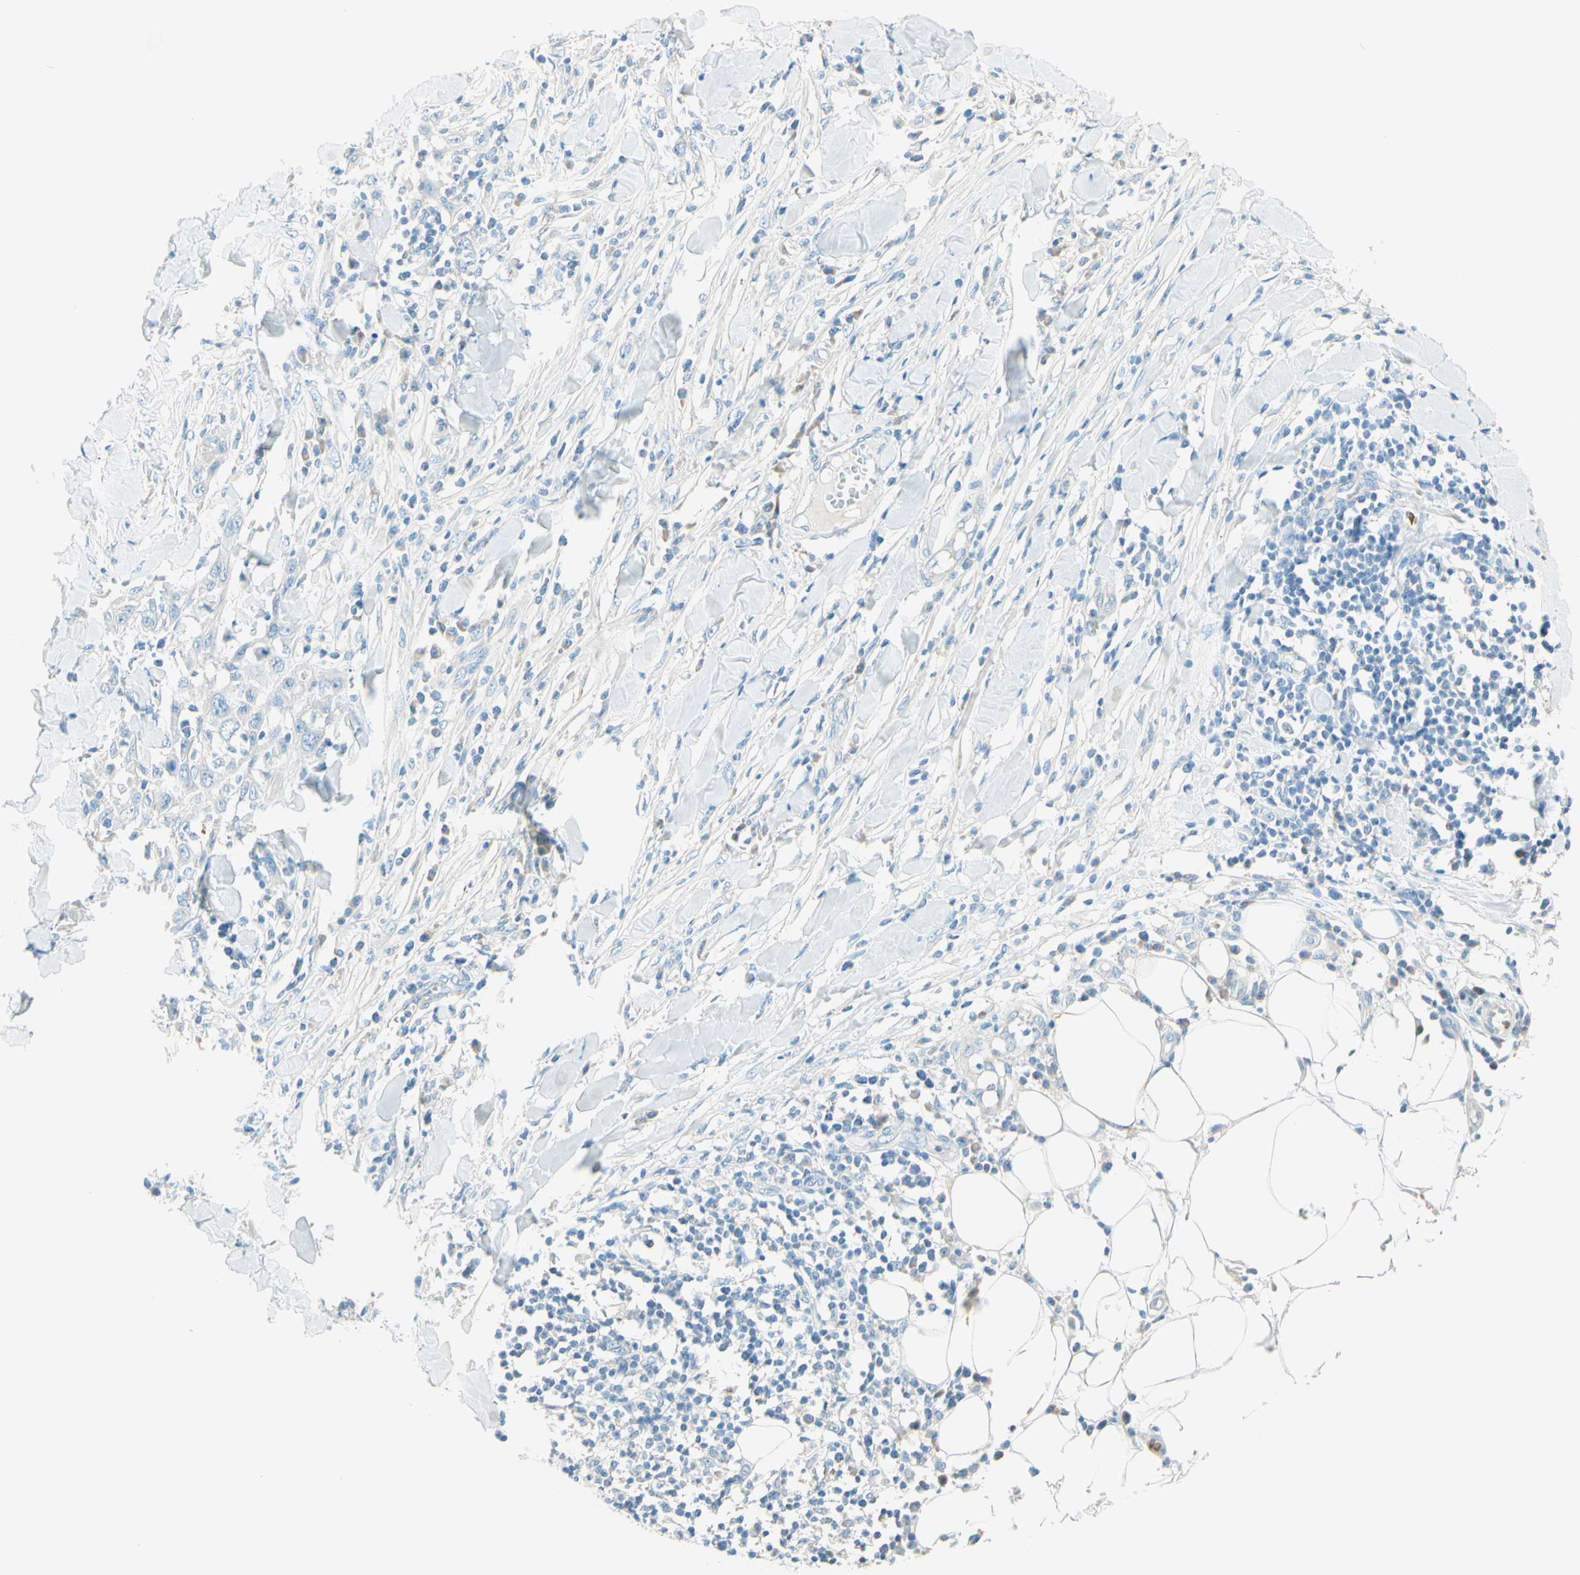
{"staining": {"intensity": "negative", "quantity": "none", "location": "none"}, "tissue": "skin cancer", "cell_type": "Tumor cells", "image_type": "cancer", "snomed": [{"axis": "morphology", "description": "Squamous cell carcinoma, NOS"}, {"axis": "topography", "description": "Skin"}], "caption": "An immunohistochemistry histopathology image of skin cancer (squamous cell carcinoma) is shown. There is no staining in tumor cells of skin cancer (squamous cell carcinoma).", "gene": "NCBP2L", "patient": {"sex": "male", "age": 24}}